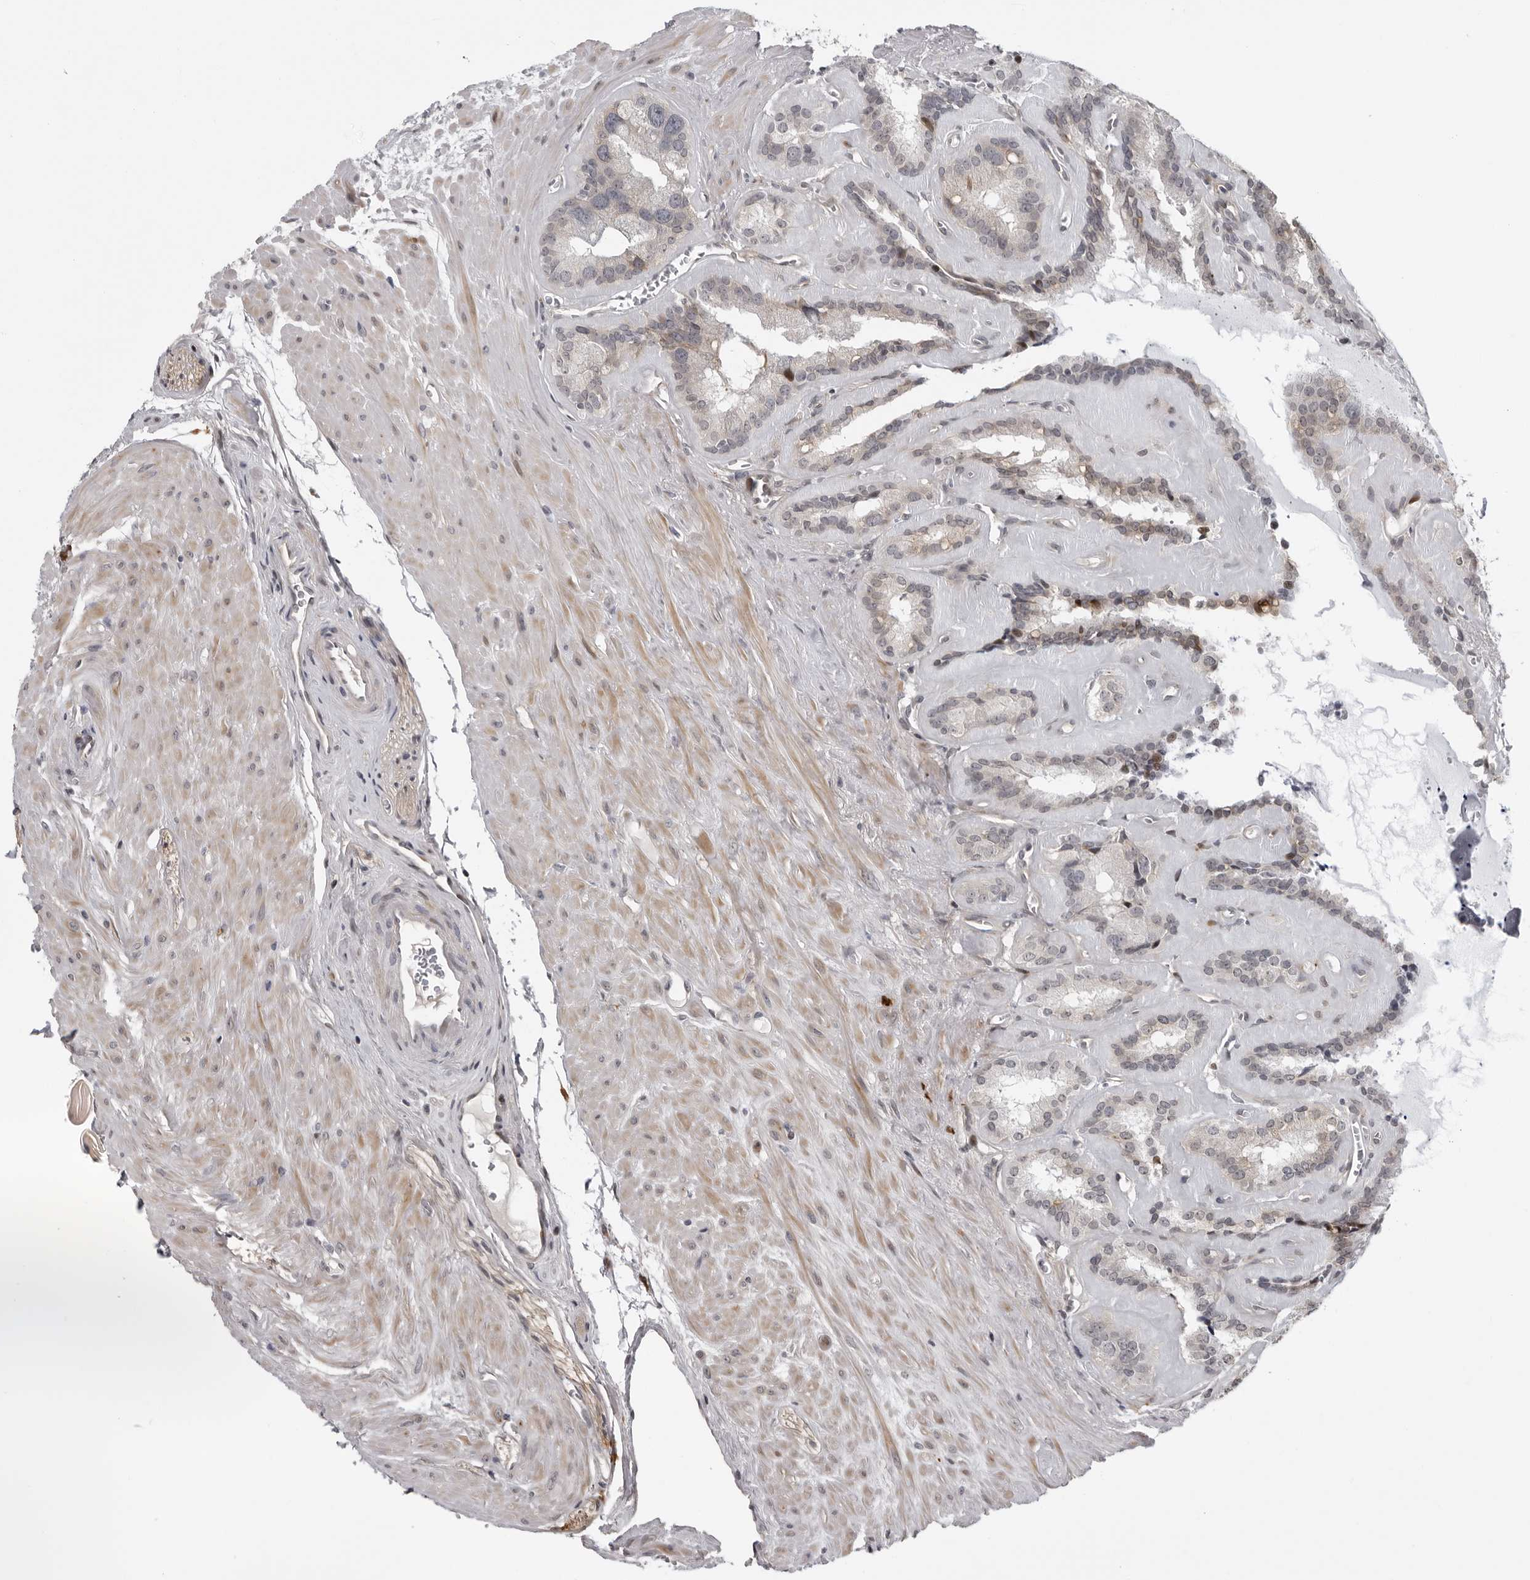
{"staining": {"intensity": "moderate", "quantity": "<25%", "location": "cytoplasmic/membranous"}, "tissue": "seminal vesicle", "cell_type": "Glandular cells", "image_type": "normal", "snomed": [{"axis": "morphology", "description": "Normal tissue, NOS"}, {"axis": "topography", "description": "Prostate"}, {"axis": "topography", "description": "Seminal veicle"}], "caption": "IHC histopathology image of normal human seminal vesicle stained for a protein (brown), which displays low levels of moderate cytoplasmic/membranous expression in approximately <25% of glandular cells.", "gene": "PRRX2", "patient": {"sex": "male", "age": 59}}